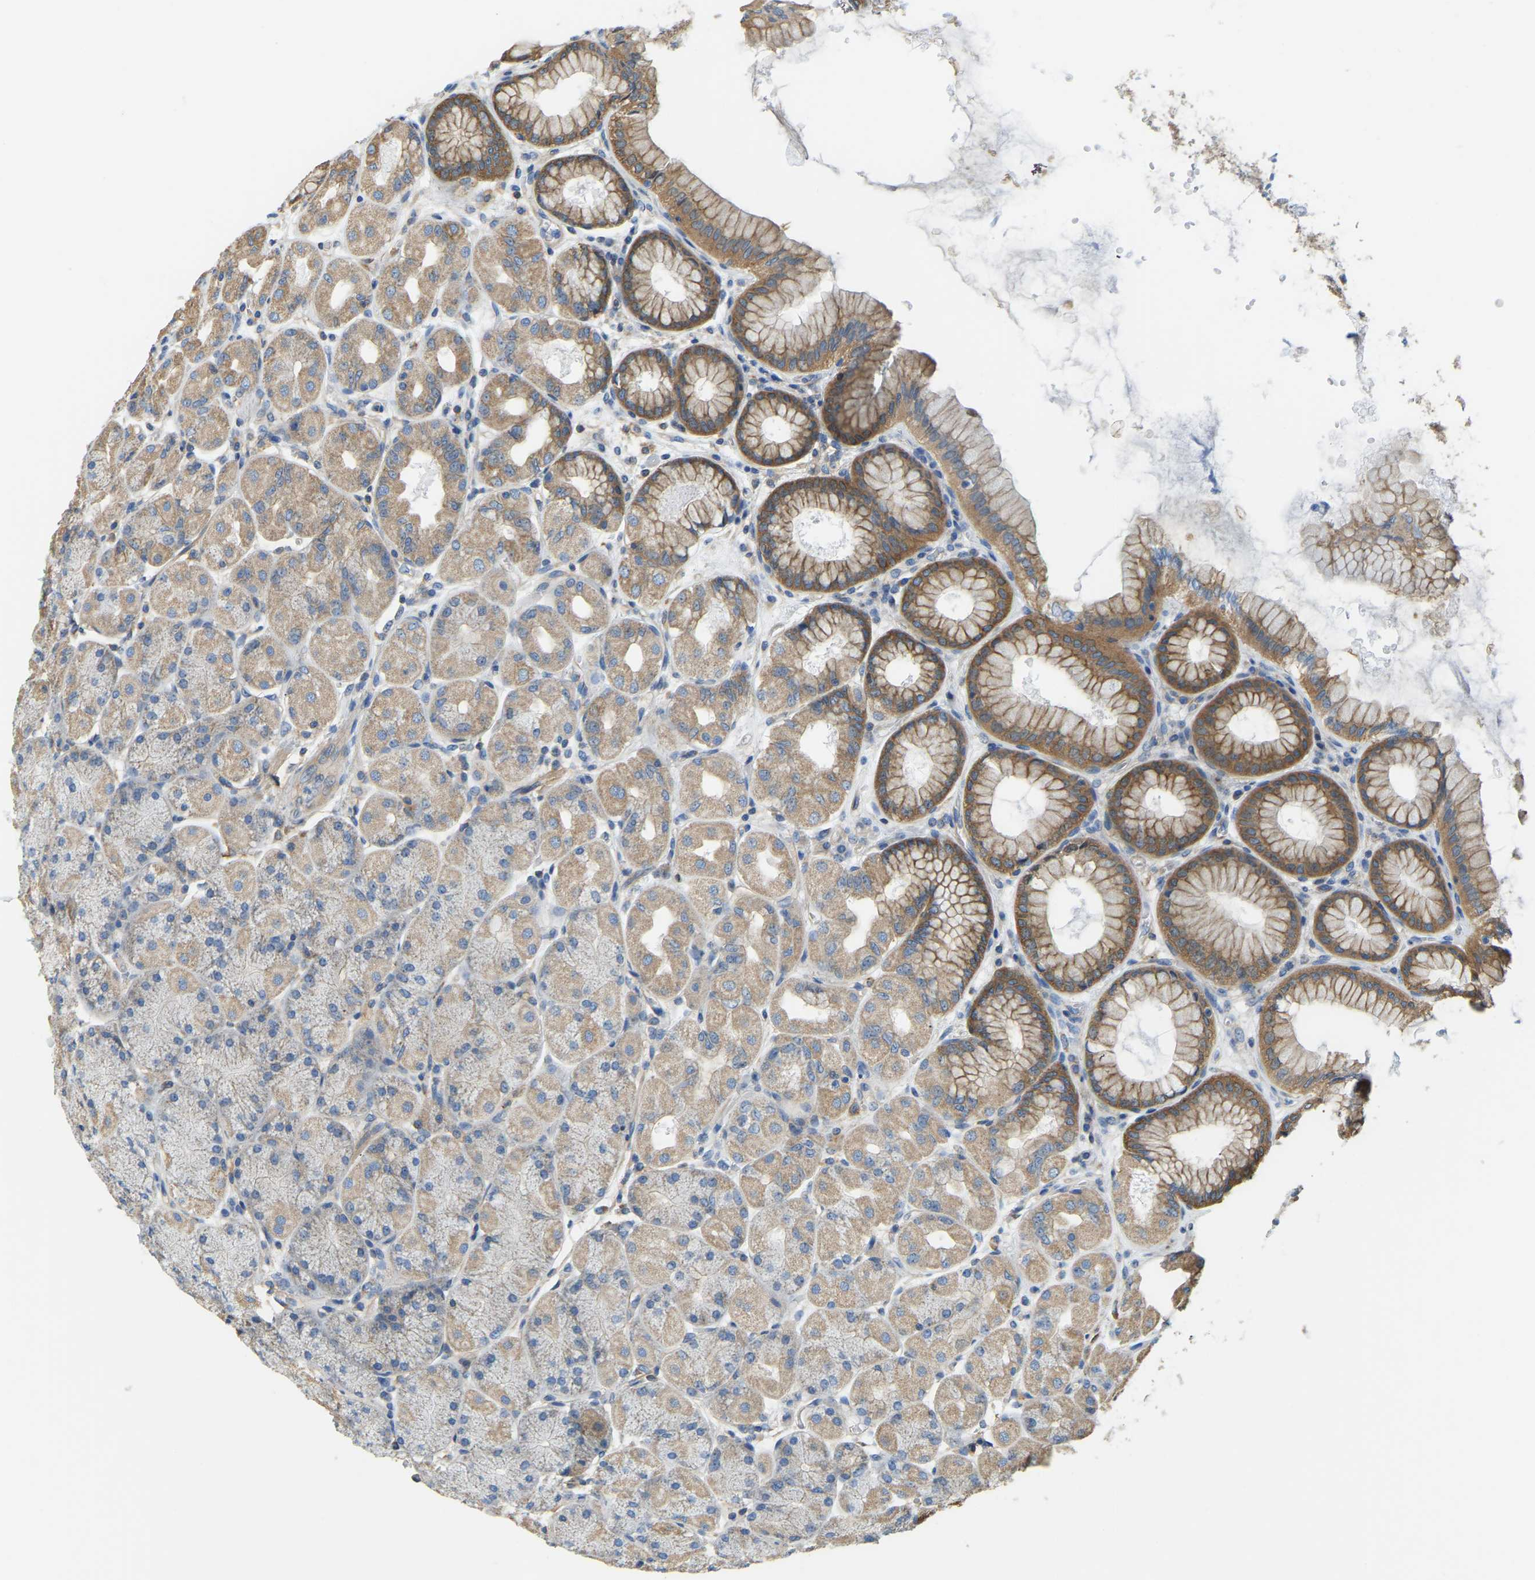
{"staining": {"intensity": "moderate", "quantity": "25%-75%", "location": "cytoplasmic/membranous"}, "tissue": "stomach", "cell_type": "Glandular cells", "image_type": "normal", "snomed": [{"axis": "morphology", "description": "Normal tissue, NOS"}, {"axis": "topography", "description": "Stomach, upper"}], "caption": "This photomicrograph exhibits IHC staining of unremarkable human stomach, with medium moderate cytoplasmic/membranous staining in approximately 25%-75% of glandular cells.", "gene": "AHNAK", "patient": {"sex": "female", "age": 56}}